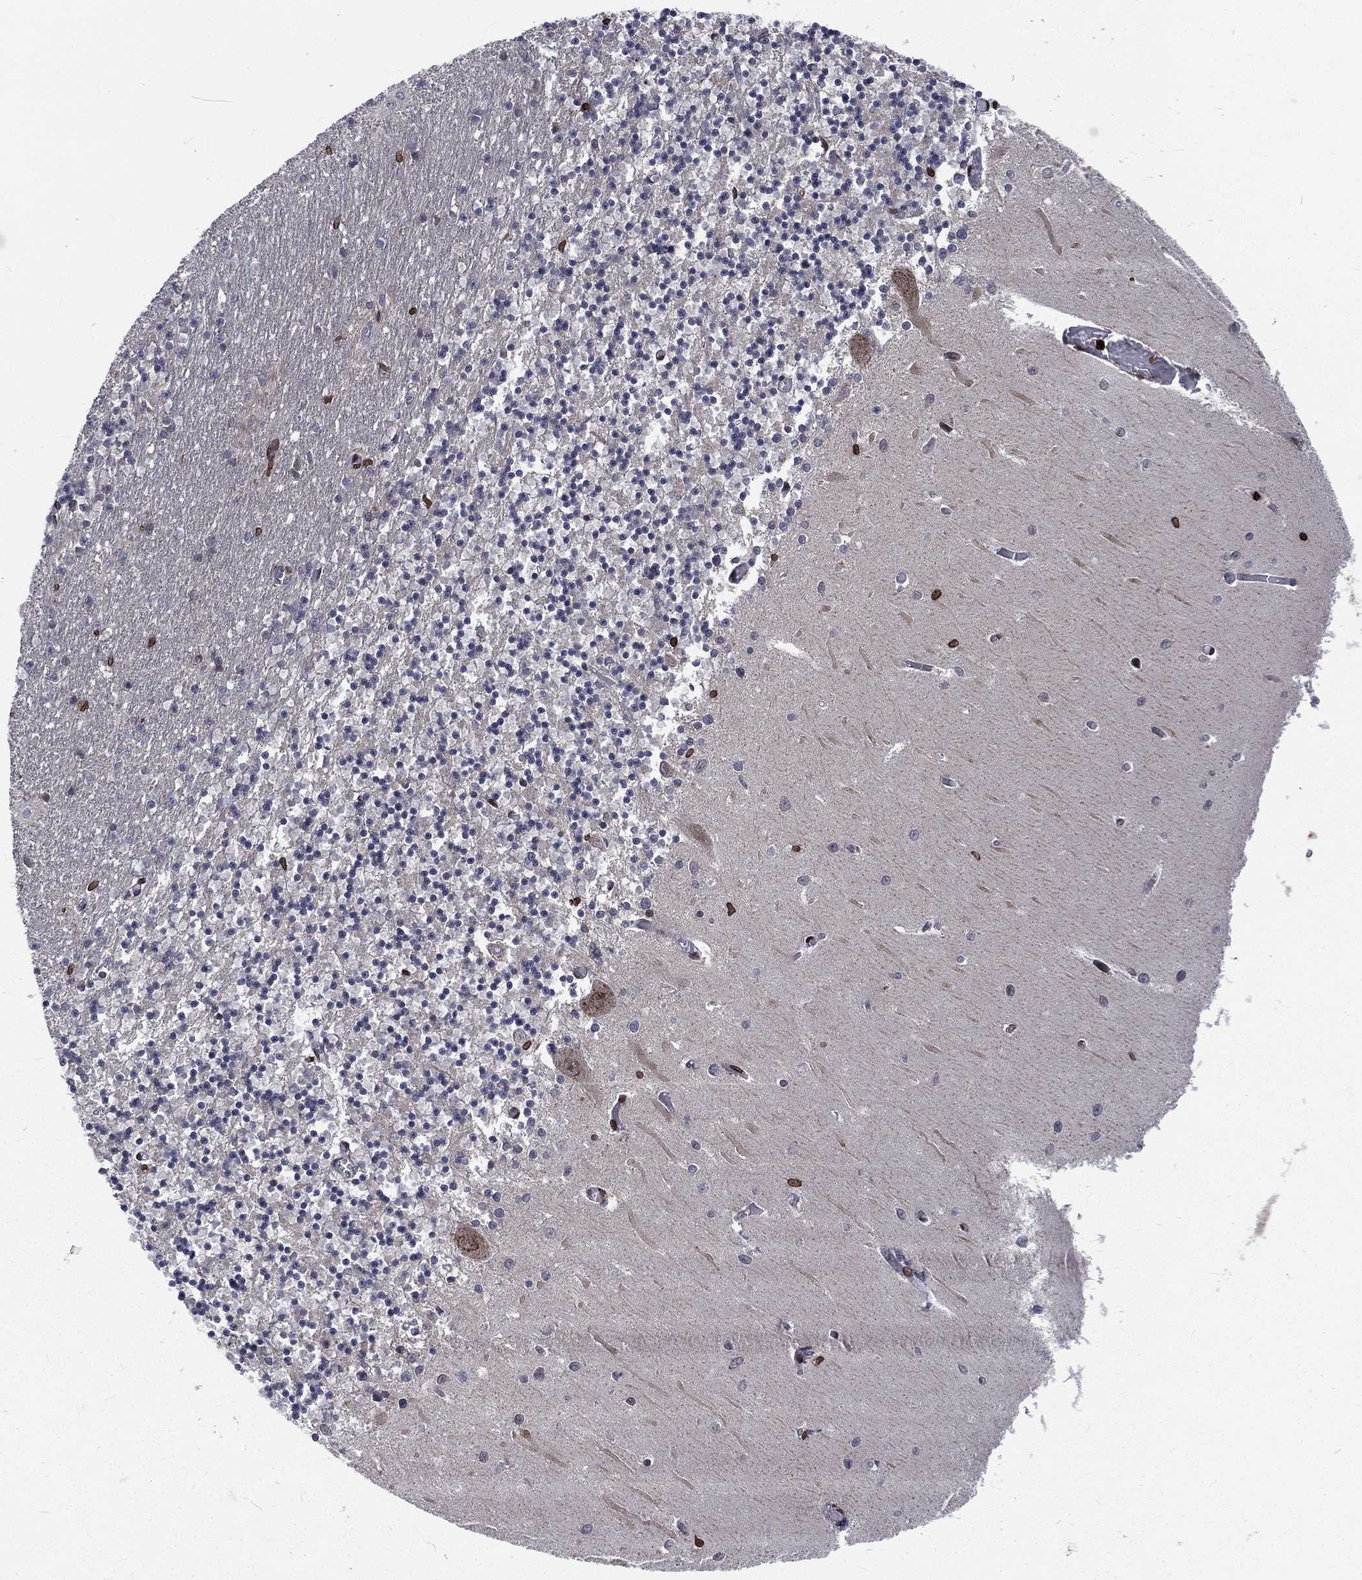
{"staining": {"intensity": "negative", "quantity": "none", "location": "none"}, "tissue": "cerebellum", "cell_type": "Cells in granular layer", "image_type": "normal", "snomed": [{"axis": "morphology", "description": "Normal tissue, NOS"}, {"axis": "topography", "description": "Cerebellum"}], "caption": "High power microscopy micrograph of an IHC photomicrograph of normal cerebellum, revealing no significant staining in cells in granular layer. (Immunohistochemistry (ihc), brightfield microscopy, high magnification).", "gene": "LBR", "patient": {"sex": "female", "age": 64}}